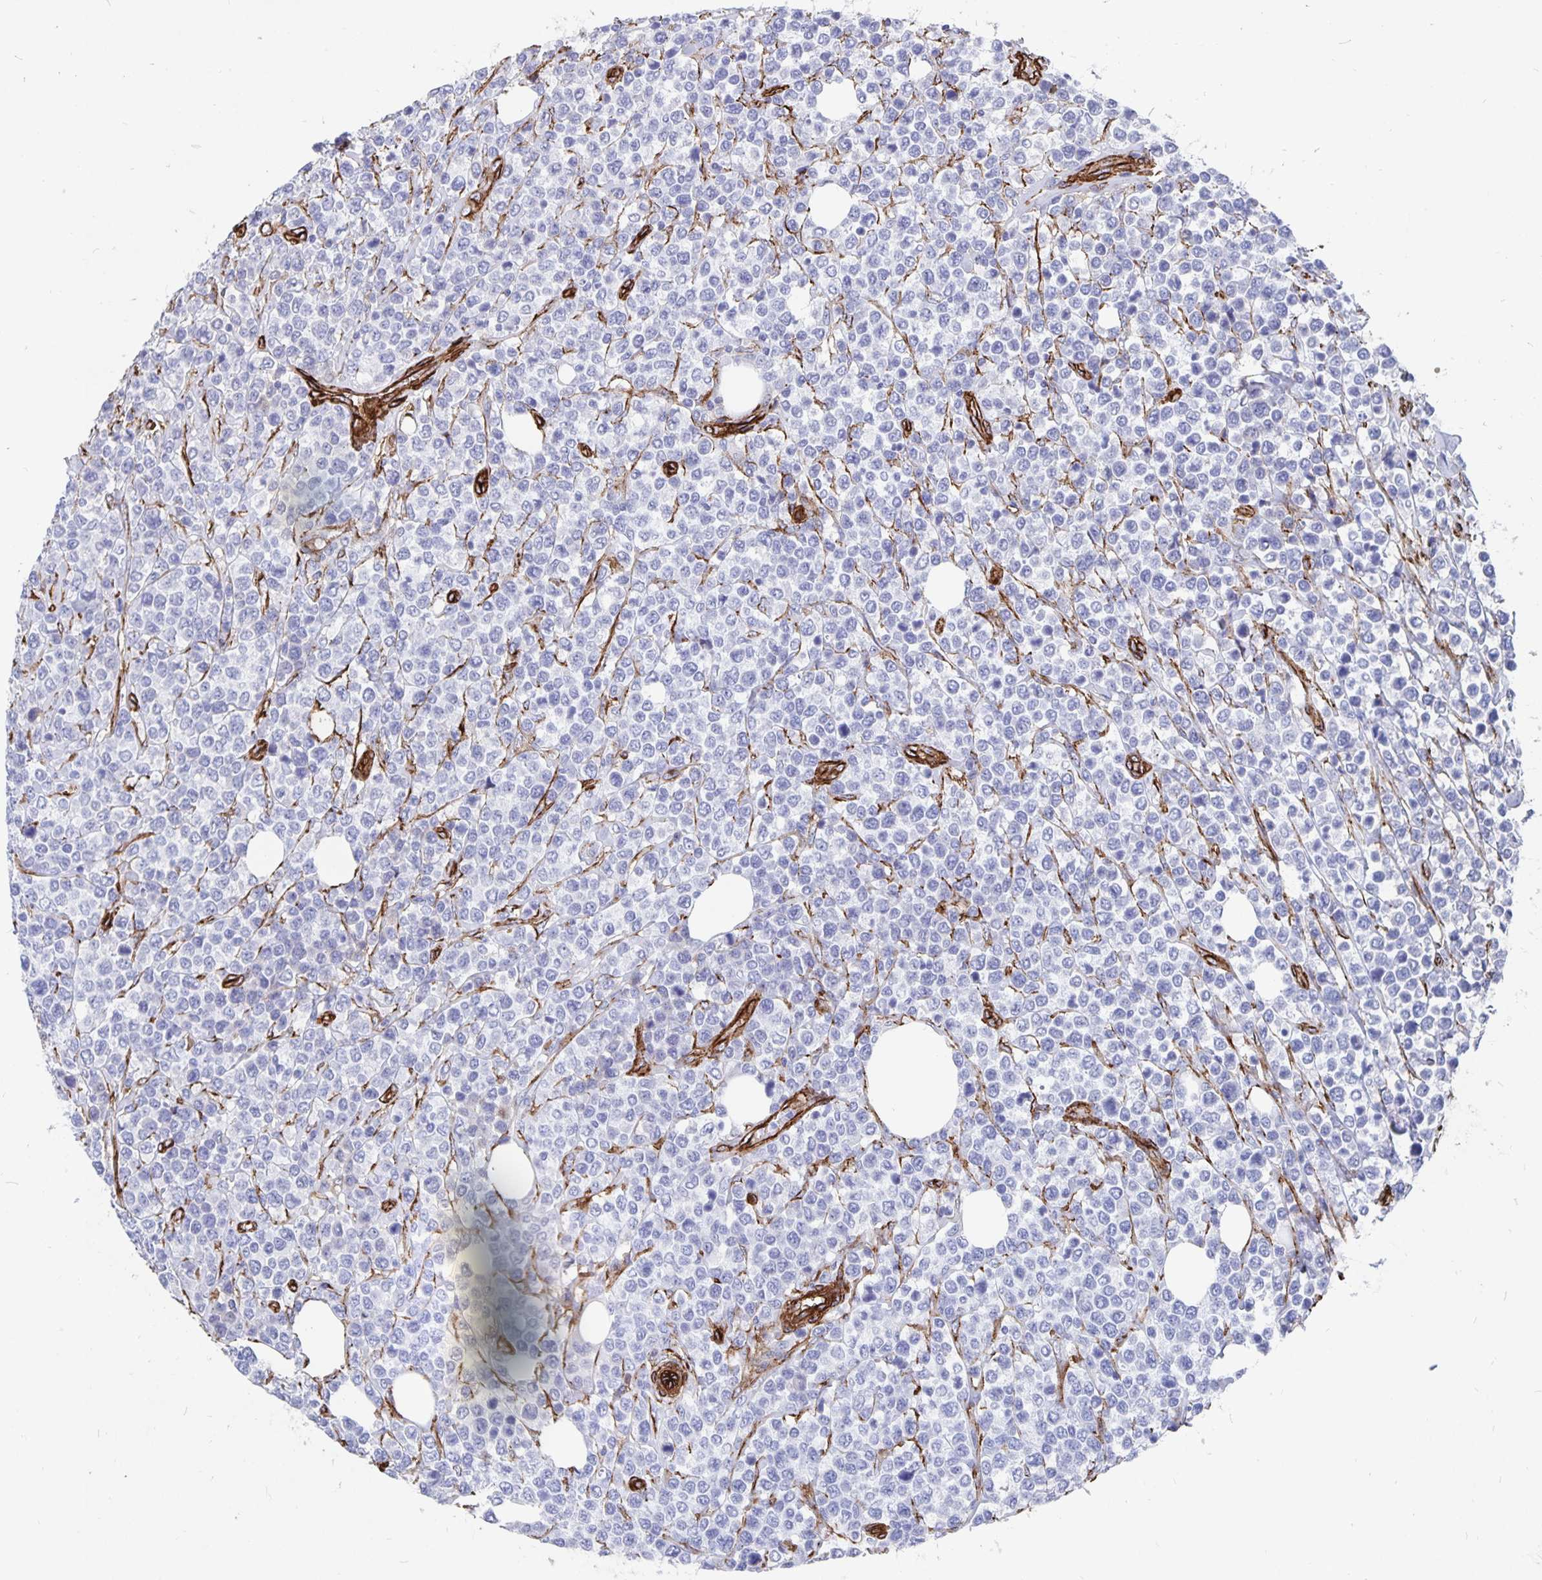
{"staining": {"intensity": "negative", "quantity": "none", "location": "none"}, "tissue": "lymphoma", "cell_type": "Tumor cells", "image_type": "cancer", "snomed": [{"axis": "morphology", "description": "Malignant lymphoma, non-Hodgkin's type, High grade"}, {"axis": "topography", "description": "Soft tissue"}], "caption": "This is an IHC micrograph of lymphoma. There is no positivity in tumor cells.", "gene": "DCHS2", "patient": {"sex": "female", "age": 56}}